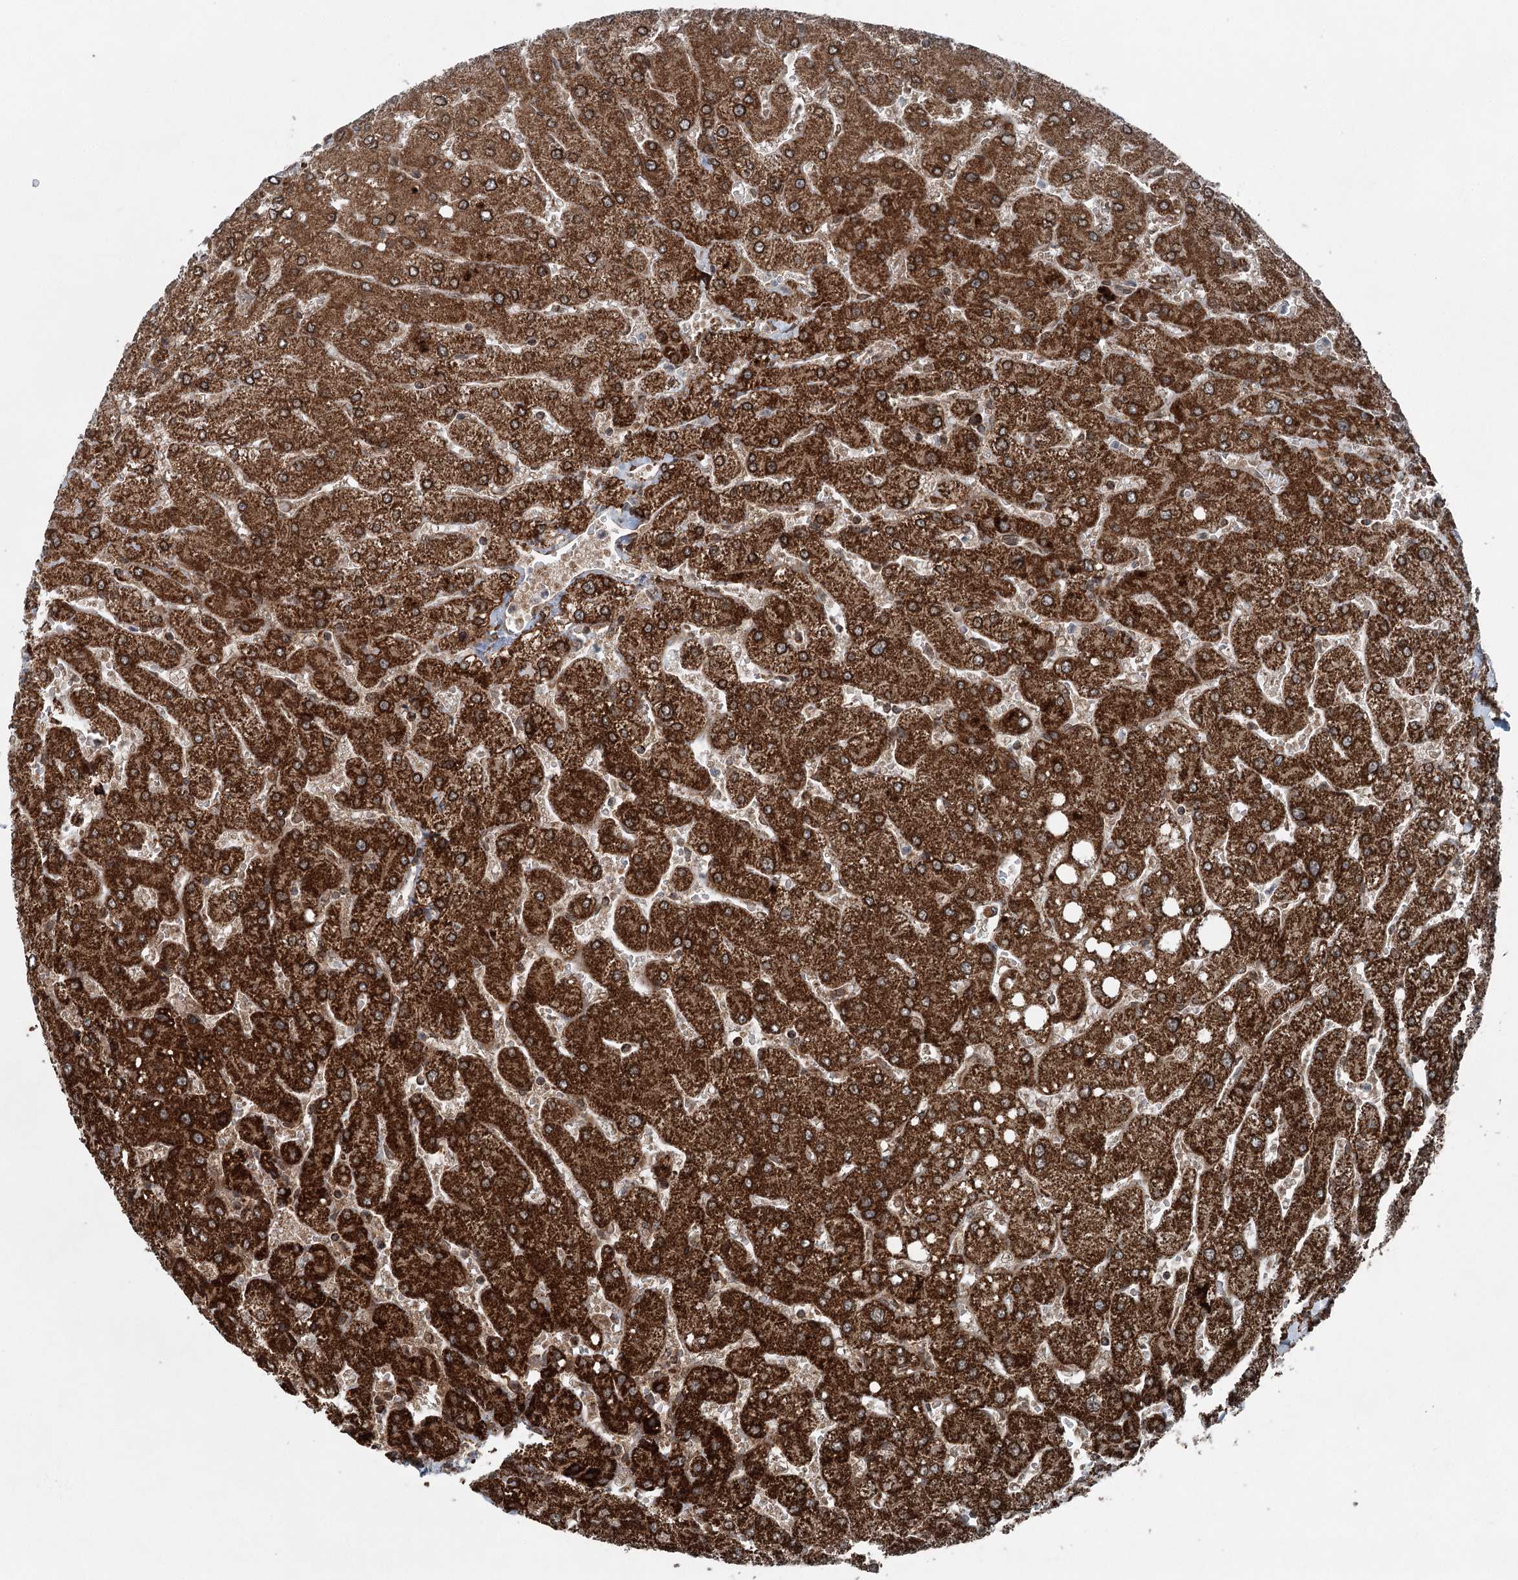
{"staining": {"intensity": "weak", "quantity": ">75%", "location": "cytoplasmic/membranous"}, "tissue": "liver", "cell_type": "Cholangiocytes", "image_type": "normal", "snomed": [{"axis": "morphology", "description": "Normal tissue, NOS"}, {"axis": "topography", "description": "Liver"}], "caption": "DAB immunohistochemical staining of normal human liver displays weak cytoplasmic/membranous protein staining in about >75% of cholangiocytes.", "gene": "BCKDHA", "patient": {"sex": "male", "age": 55}}